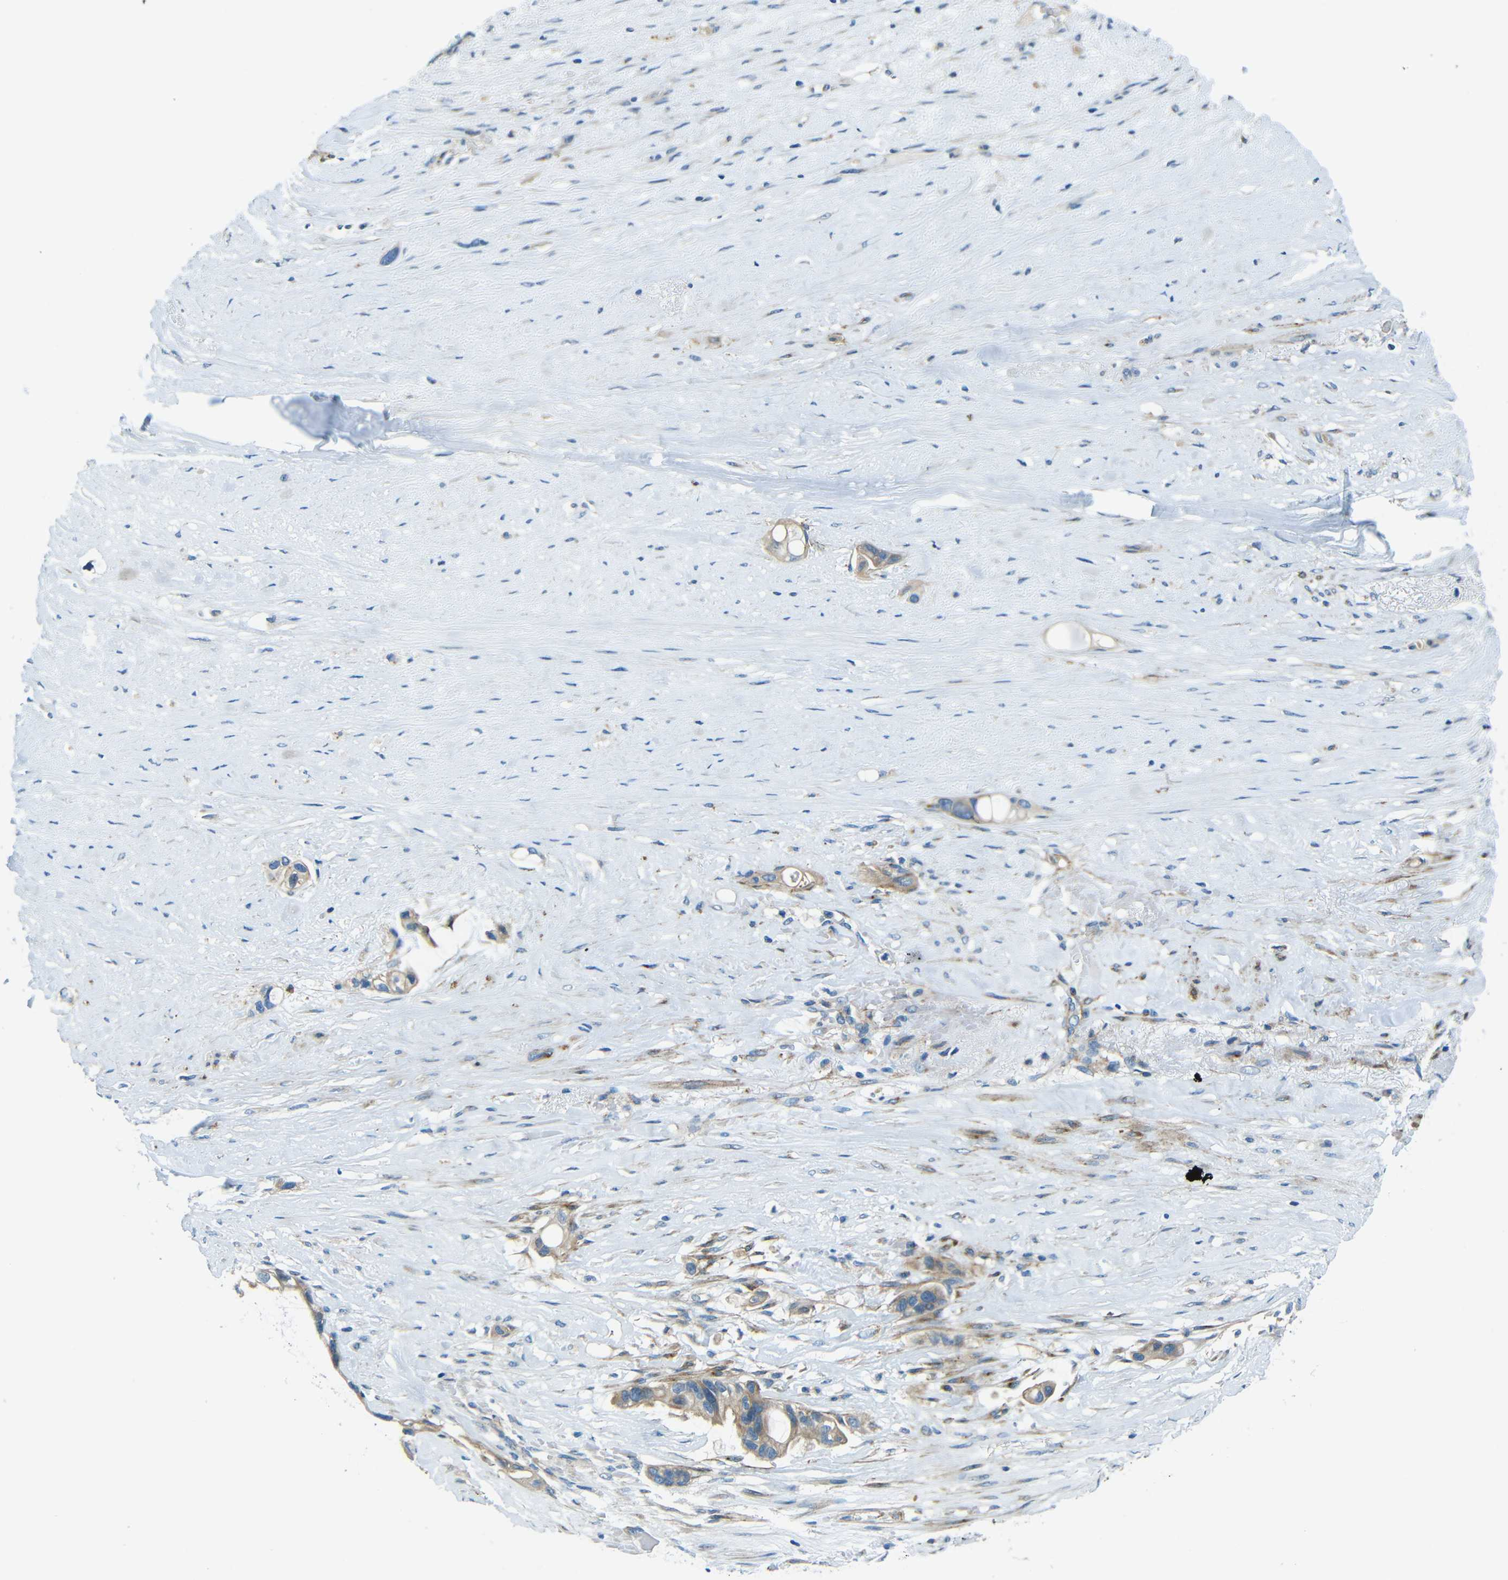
{"staining": {"intensity": "weak", "quantity": ">75%", "location": "cytoplasmic/membranous"}, "tissue": "liver cancer", "cell_type": "Tumor cells", "image_type": "cancer", "snomed": [{"axis": "morphology", "description": "Cholangiocarcinoma"}, {"axis": "topography", "description": "Liver"}], "caption": "DAB (3,3'-diaminobenzidine) immunohistochemical staining of human liver cholangiocarcinoma reveals weak cytoplasmic/membranous protein positivity in about >75% of tumor cells. (Brightfield microscopy of DAB IHC at high magnification).", "gene": "CYP26B1", "patient": {"sex": "female", "age": 65}}